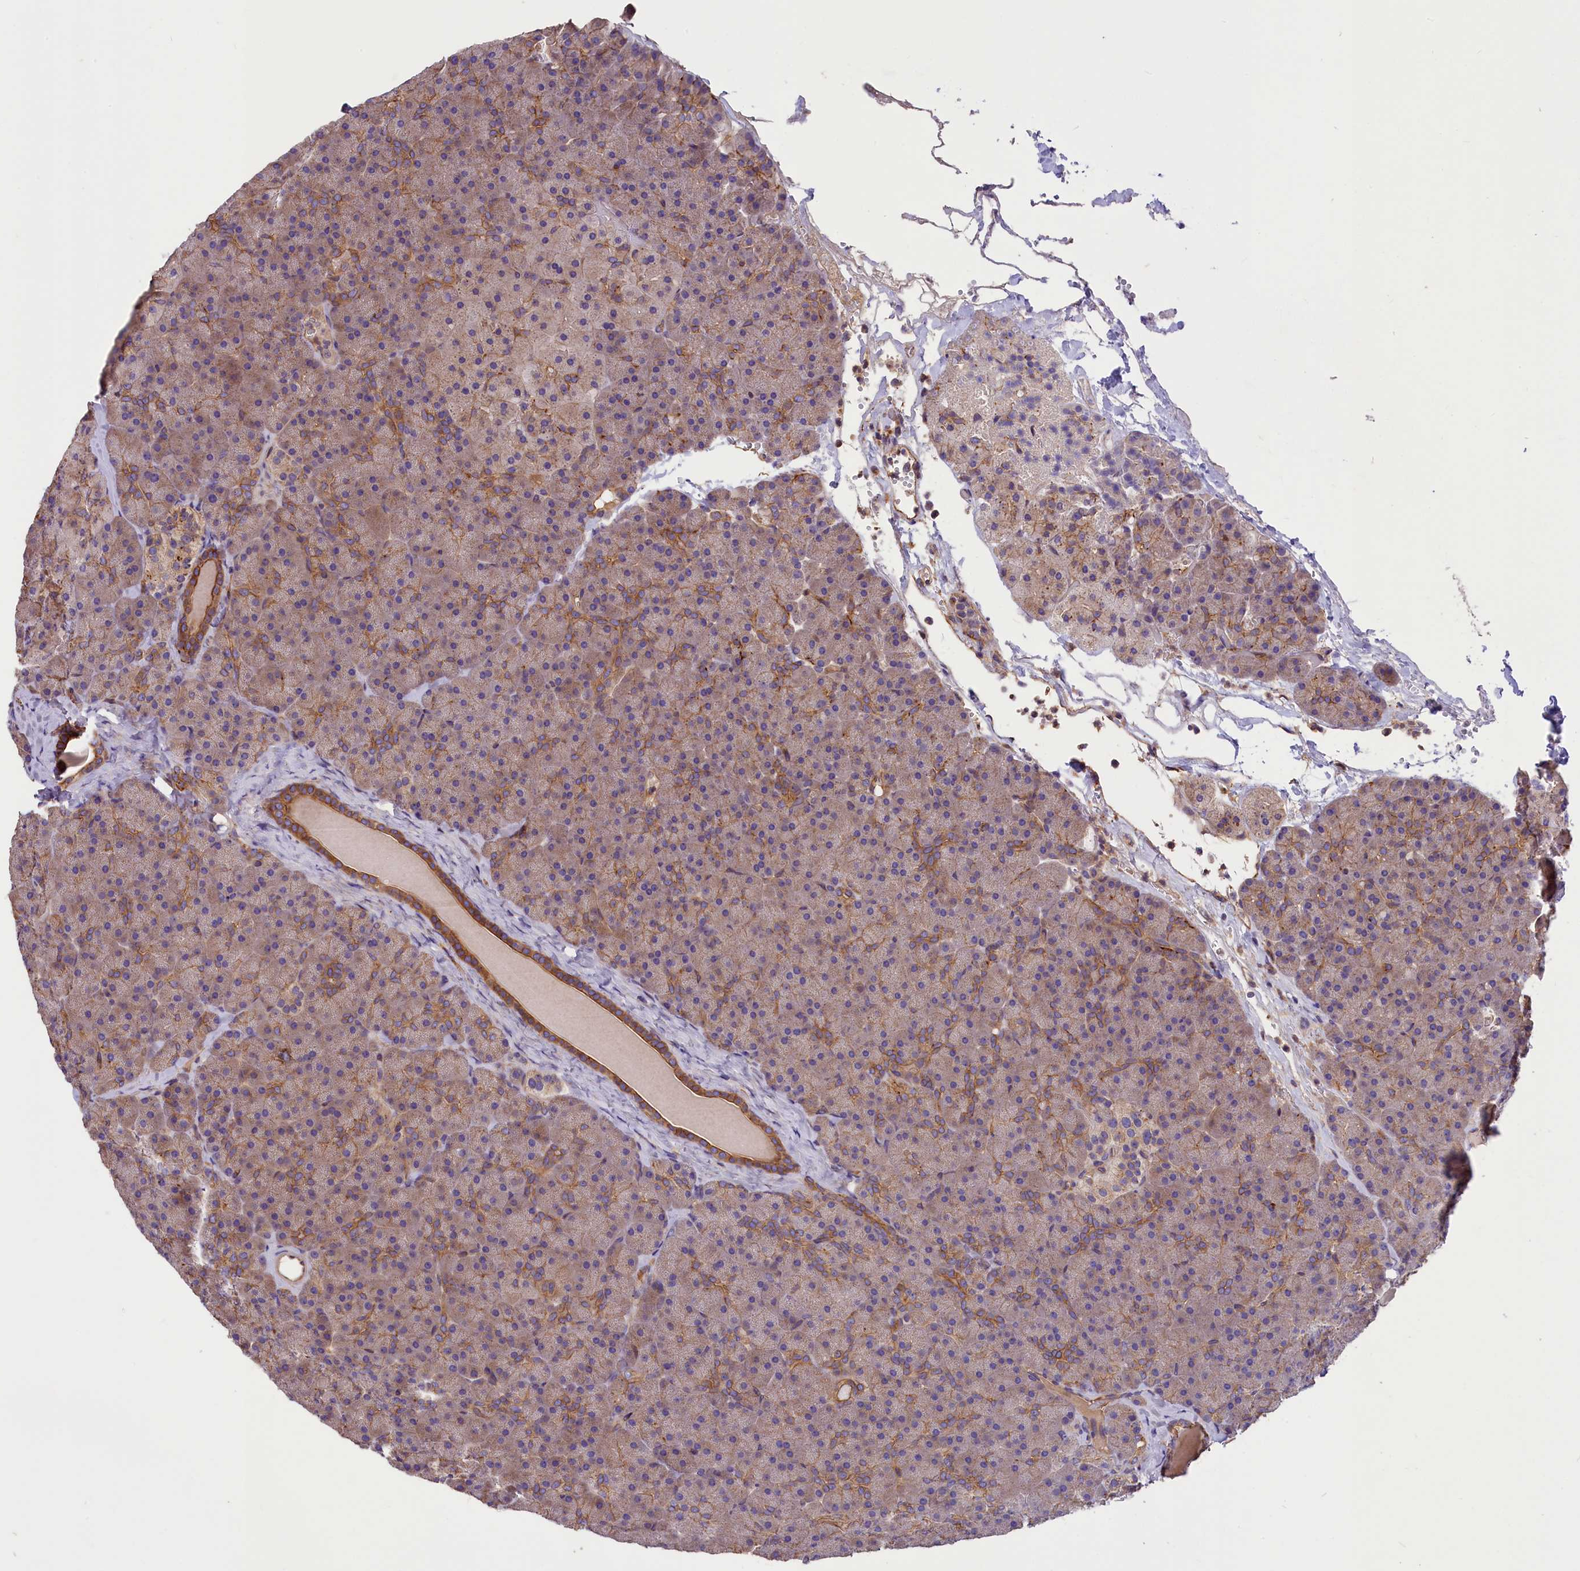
{"staining": {"intensity": "moderate", "quantity": "25%-75%", "location": "cytoplasmic/membranous"}, "tissue": "pancreas", "cell_type": "Exocrine glandular cells", "image_type": "normal", "snomed": [{"axis": "morphology", "description": "Normal tissue, NOS"}, {"axis": "topography", "description": "Pancreas"}], "caption": "DAB immunohistochemical staining of benign human pancreas displays moderate cytoplasmic/membranous protein staining in approximately 25%-75% of exocrine glandular cells. (Brightfield microscopy of DAB IHC at high magnification).", "gene": "ERMARD", "patient": {"sex": "male", "age": 36}}